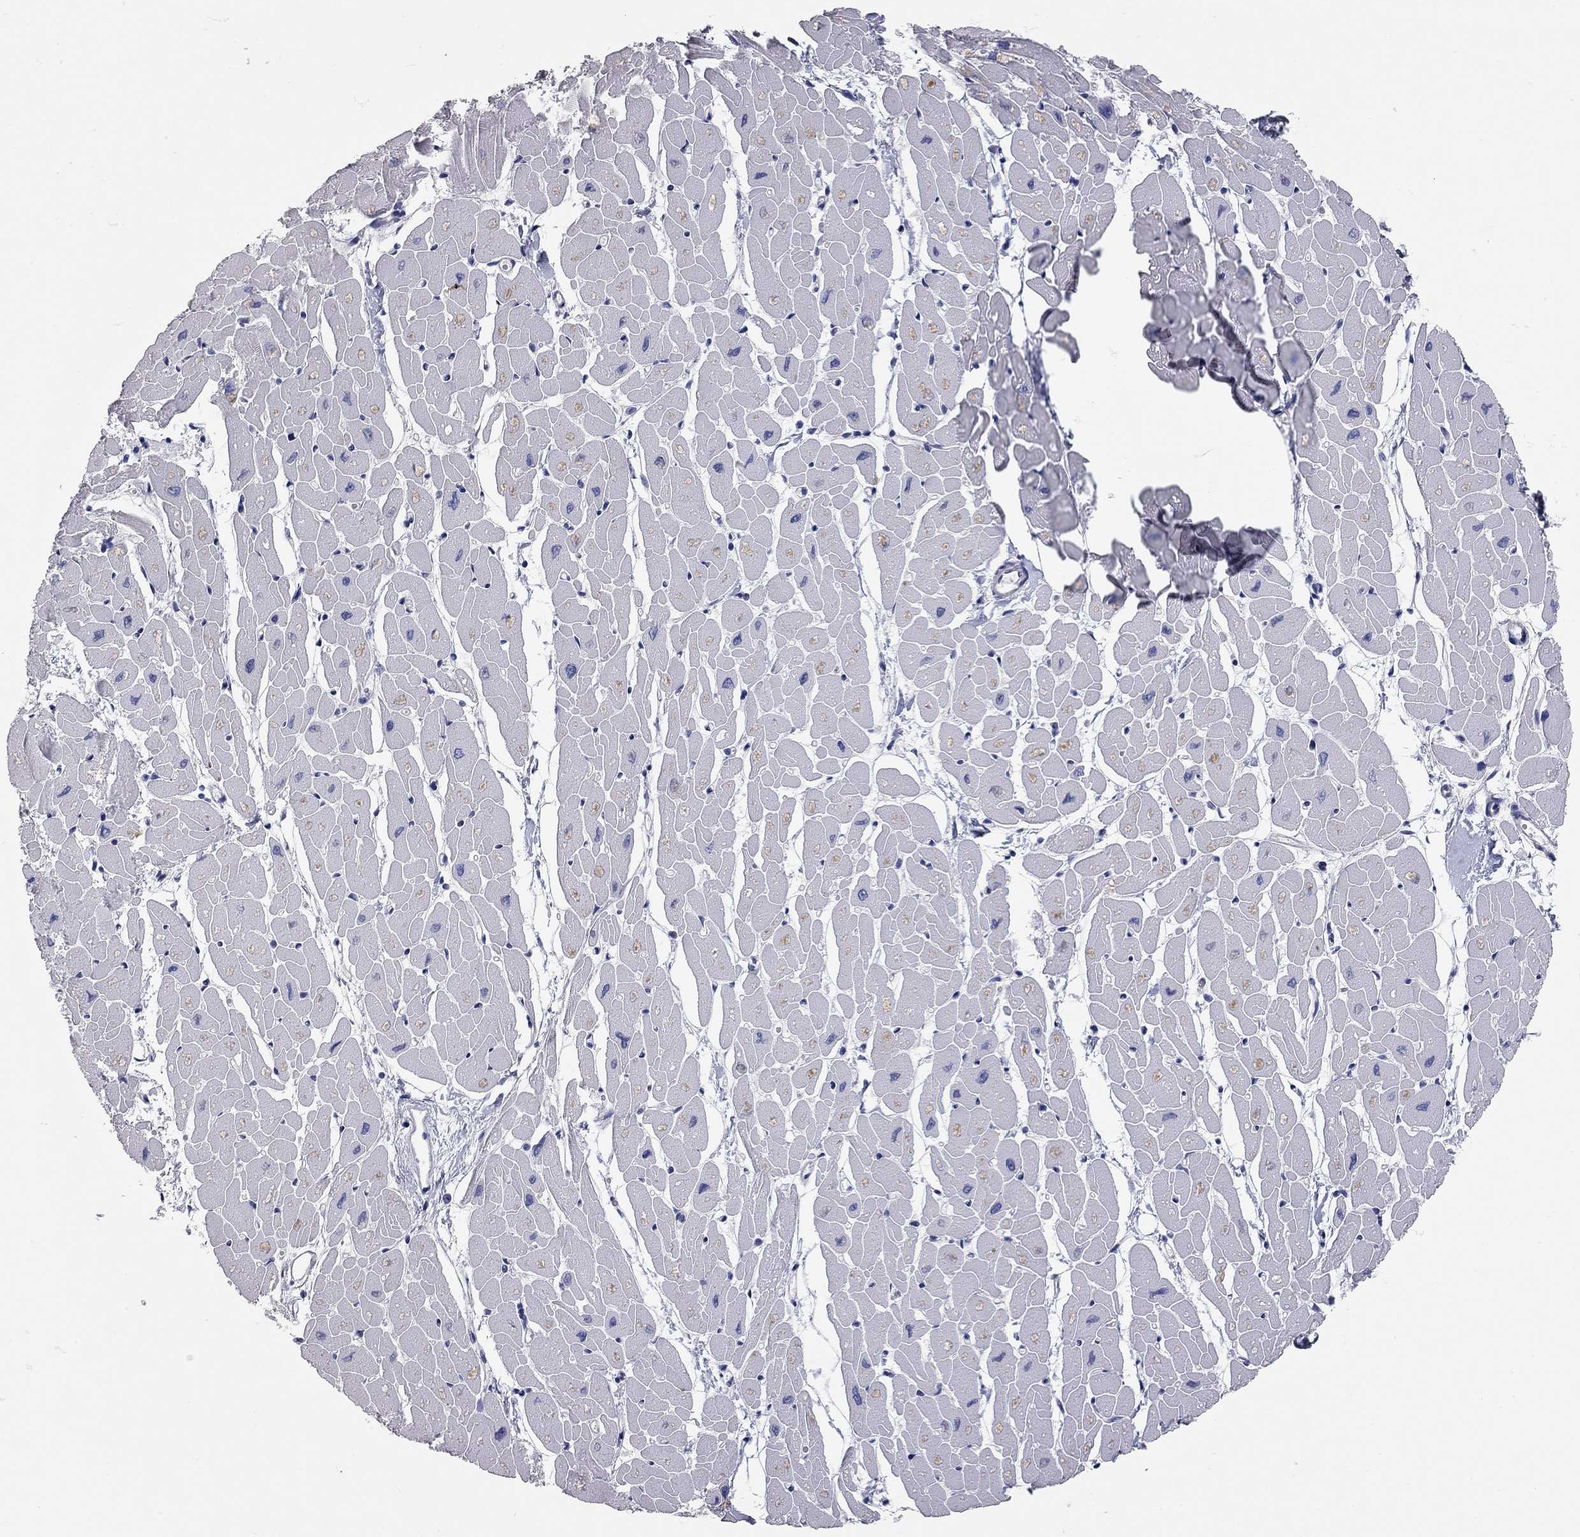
{"staining": {"intensity": "negative", "quantity": "none", "location": "none"}, "tissue": "heart muscle", "cell_type": "Cardiomyocytes", "image_type": "normal", "snomed": [{"axis": "morphology", "description": "Normal tissue, NOS"}, {"axis": "topography", "description": "Heart"}], "caption": "Image shows no protein positivity in cardiomyocytes of unremarkable heart muscle.", "gene": "XAGE2", "patient": {"sex": "male", "age": 57}}